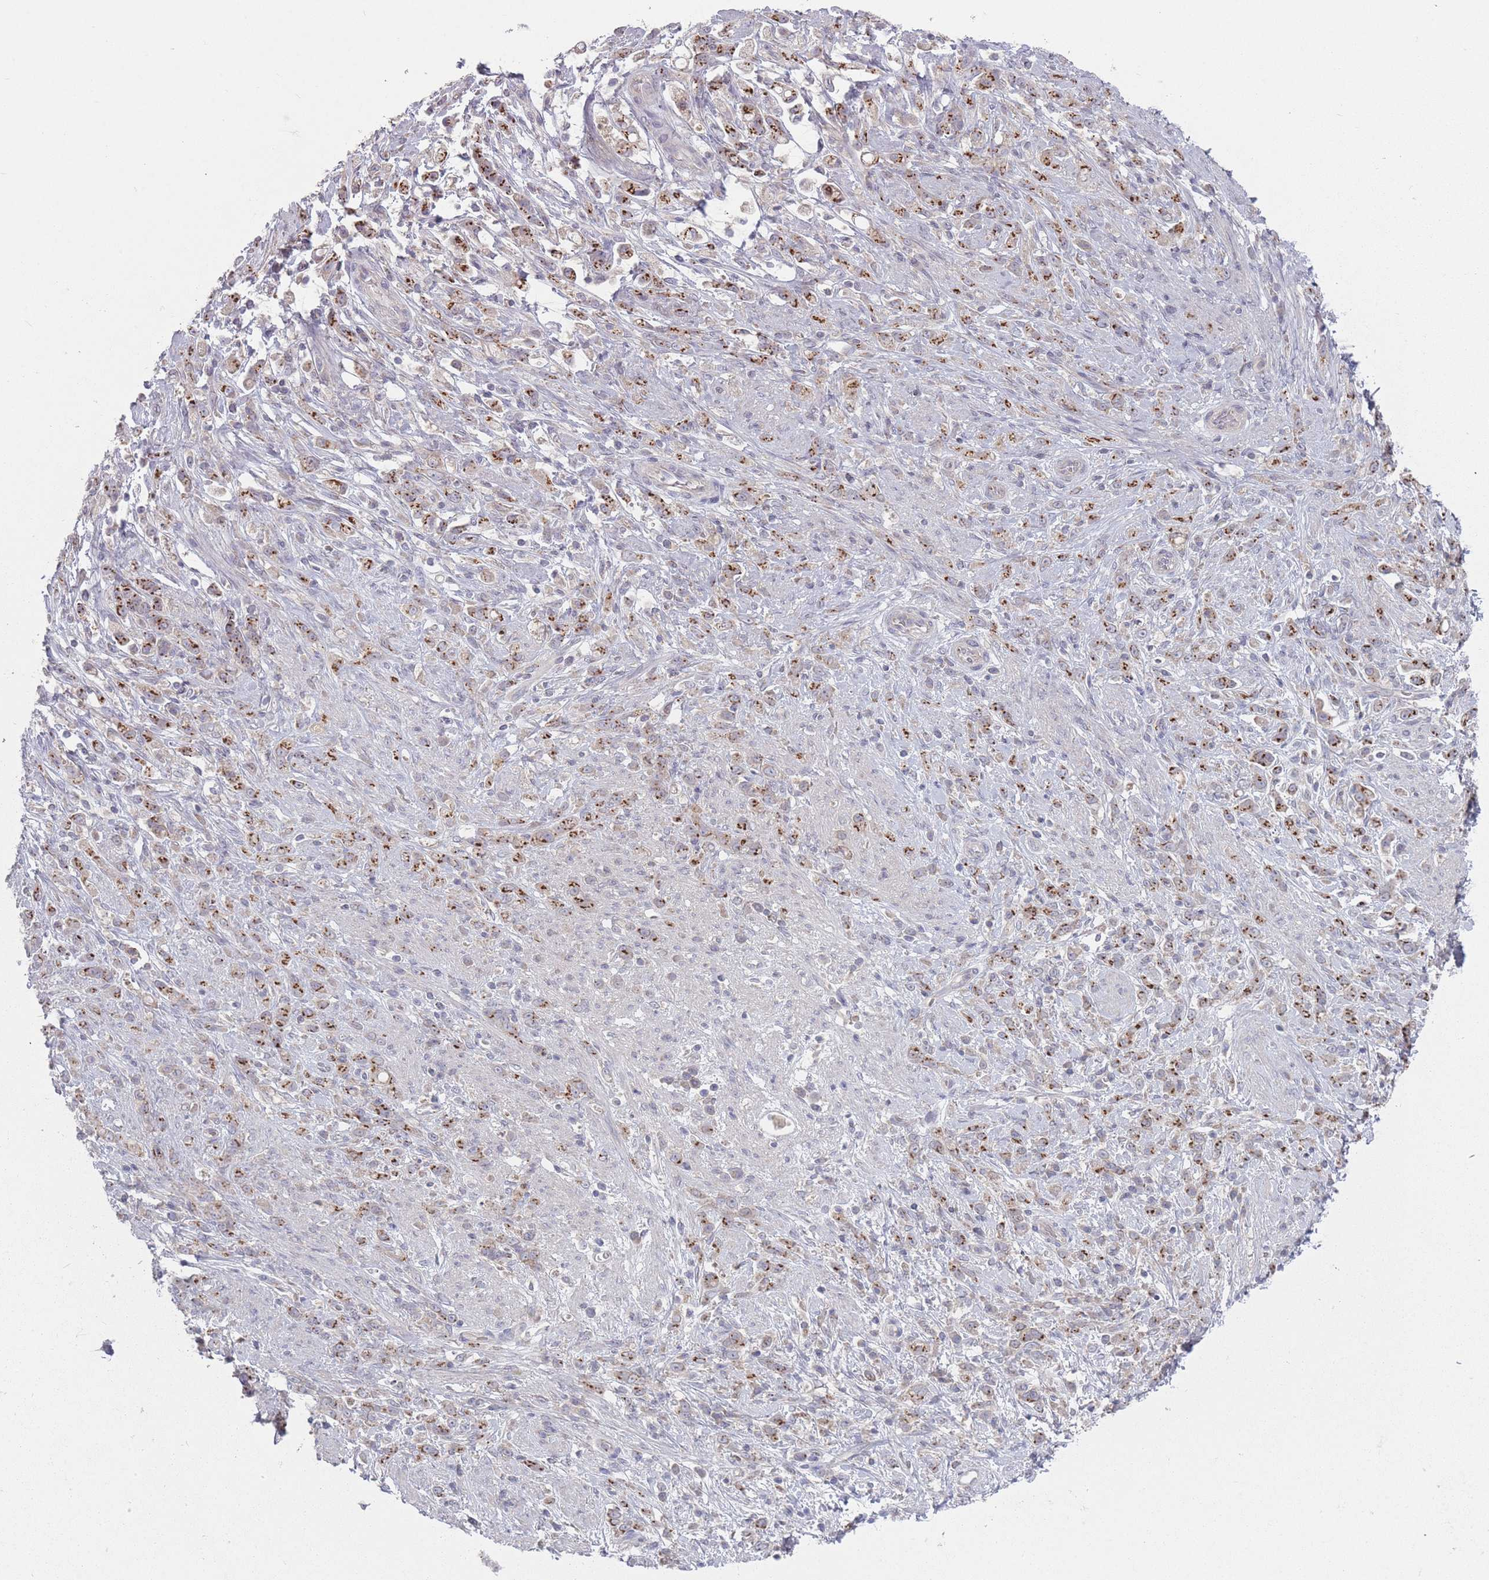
{"staining": {"intensity": "moderate", "quantity": "25%-75%", "location": "cytoplasmic/membranous"}, "tissue": "stomach cancer", "cell_type": "Tumor cells", "image_type": "cancer", "snomed": [{"axis": "morphology", "description": "Adenocarcinoma, NOS"}, {"axis": "topography", "description": "Stomach"}], "caption": "Stomach cancer (adenocarcinoma) stained for a protein (brown) exhibits moderate cytoplasmic/membranous positive positivity in approximately 25%-75% of tumor cells.", "gene": "AKAIN1", "patient": {"sex": "female", "age": 60}}